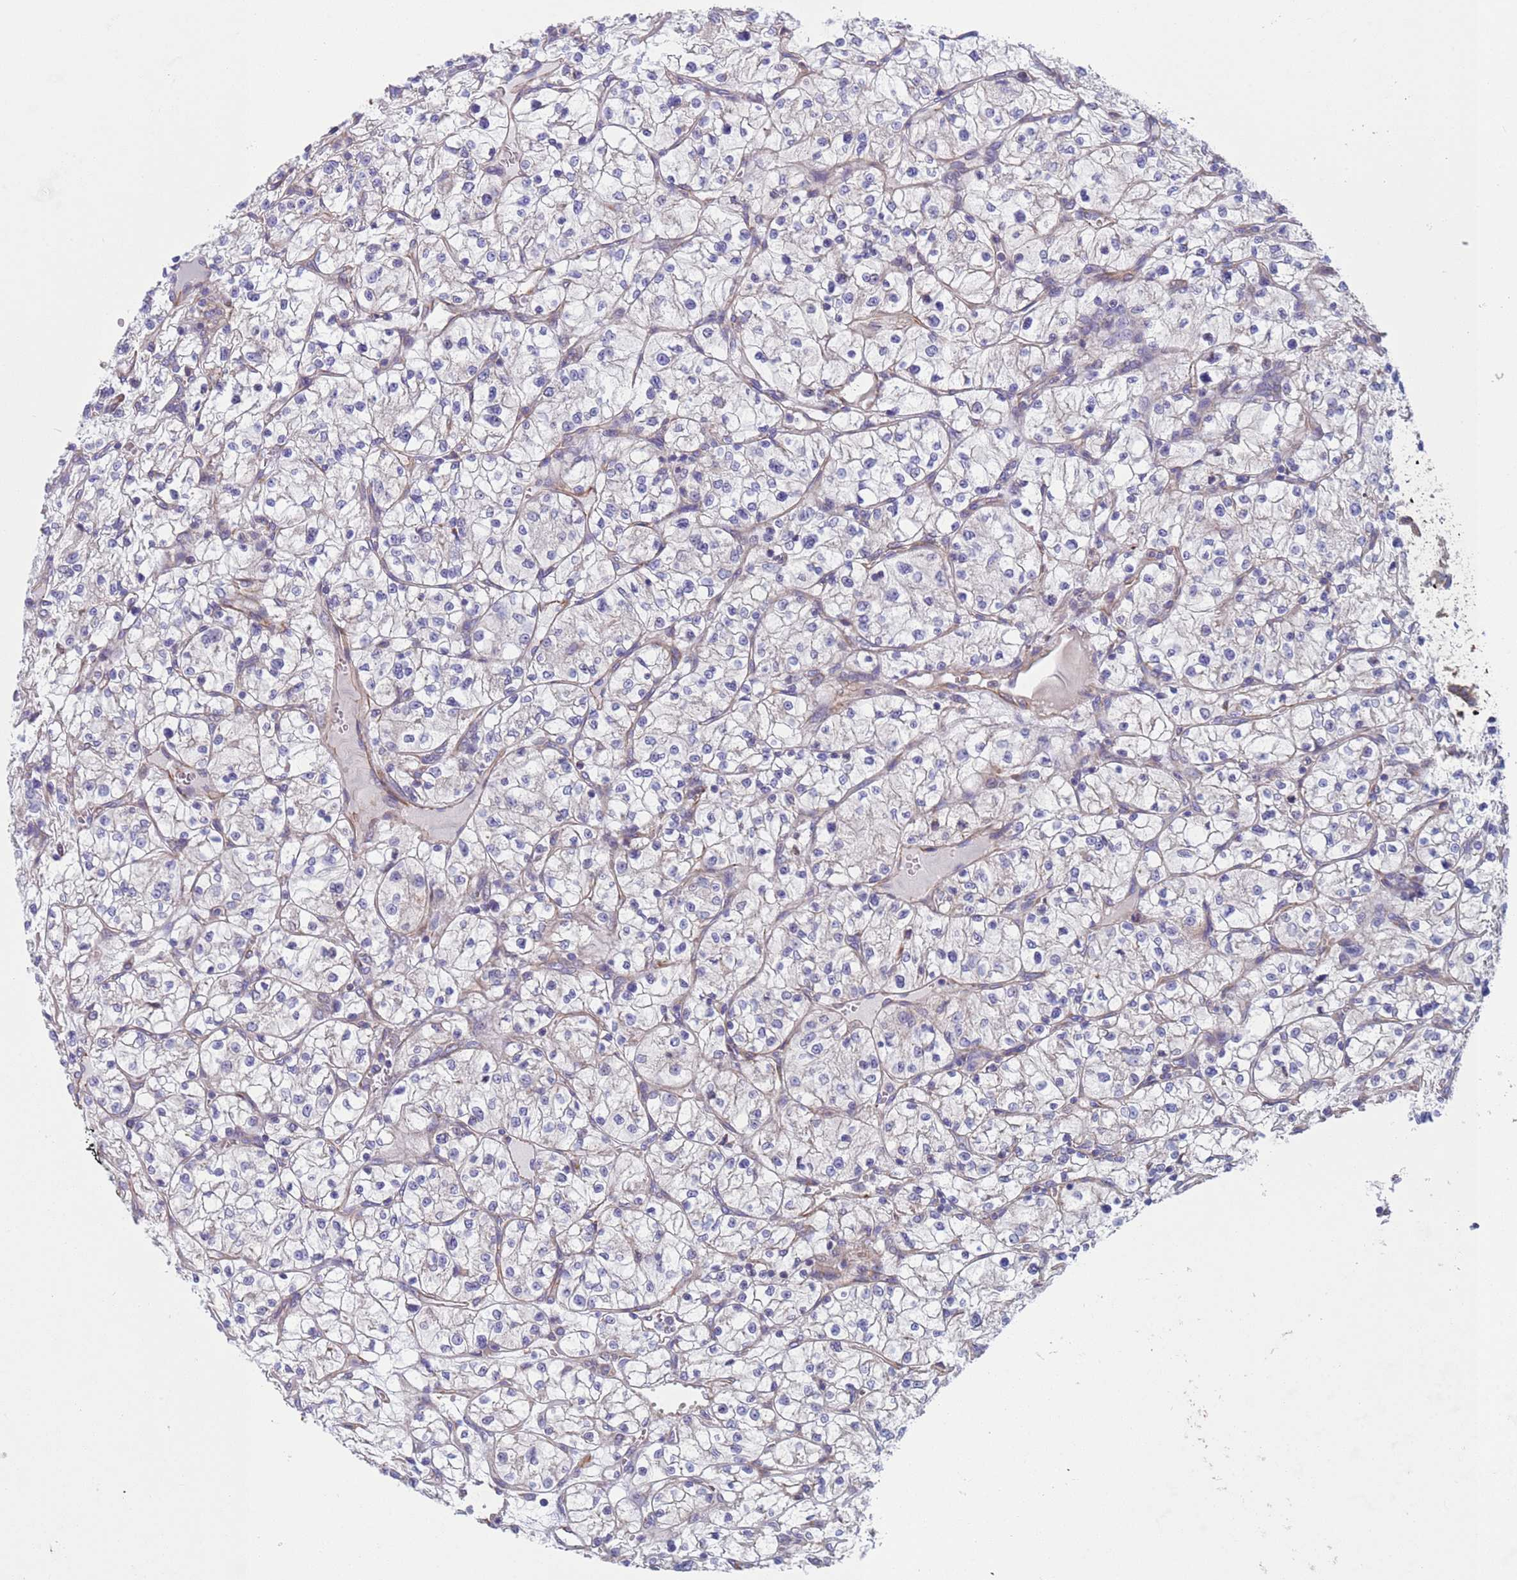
{"staining": {"intensity": "negative", "quantity": "none", "location": "none"}, "tissue": "renal cancer", "cell_type": "Tumor cells", "image_type": "cancer", "snomed": [{"axis": "morphology", "description": "Adenocarcinoma, NOS"}, {"axis": "topography", "description": "Kidney"}], "caption": "Tumor cells show no significant expression in renal cancer (adenocarcinoma). Brightfield microscopy of IHC stained with DAB (brown) and hematoxylin (blue), captured at high magnification.", "gene": "NUDT12", "patient": {"sex": "female", "age": 64}}